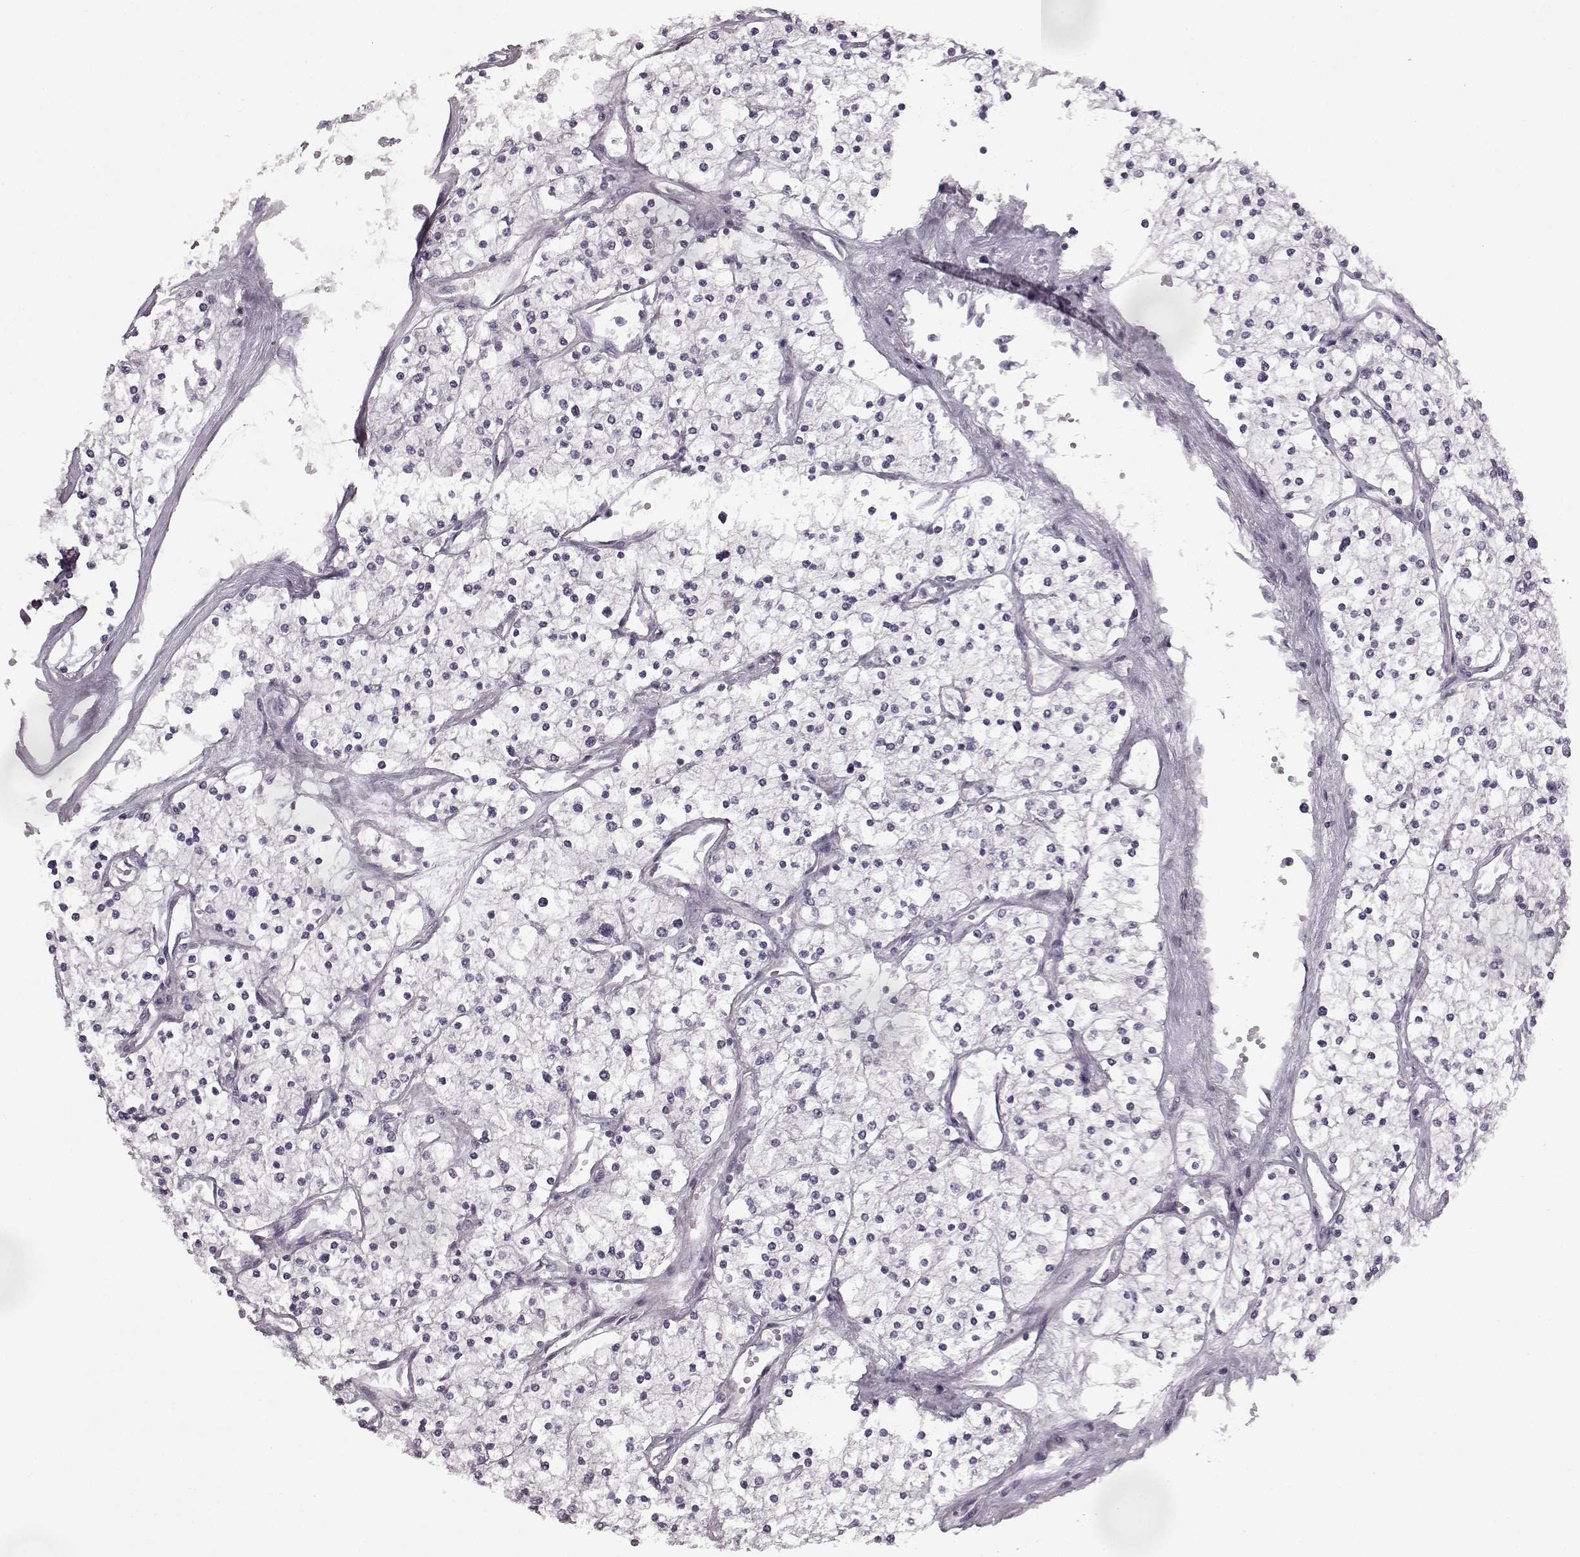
{"staining": {"intensity": "negative", "quantity": "none", "location": "none"}, "tissue": "renal cancer", "cell_type": "Tumor cells", "image_type": "cancer", "snomed": [{"axis": "morphology", "description": "Adenocarcinoma, NOS"}, {"axis": "topography", "description": "Kidney"}], "caption": "A micrograph of renal cancer (adenocarcinoma) stained for a protein displays no brown staining in tumor cells.", "gene": "SEMG2", "patient": {"sex": "male", "age": 80}}